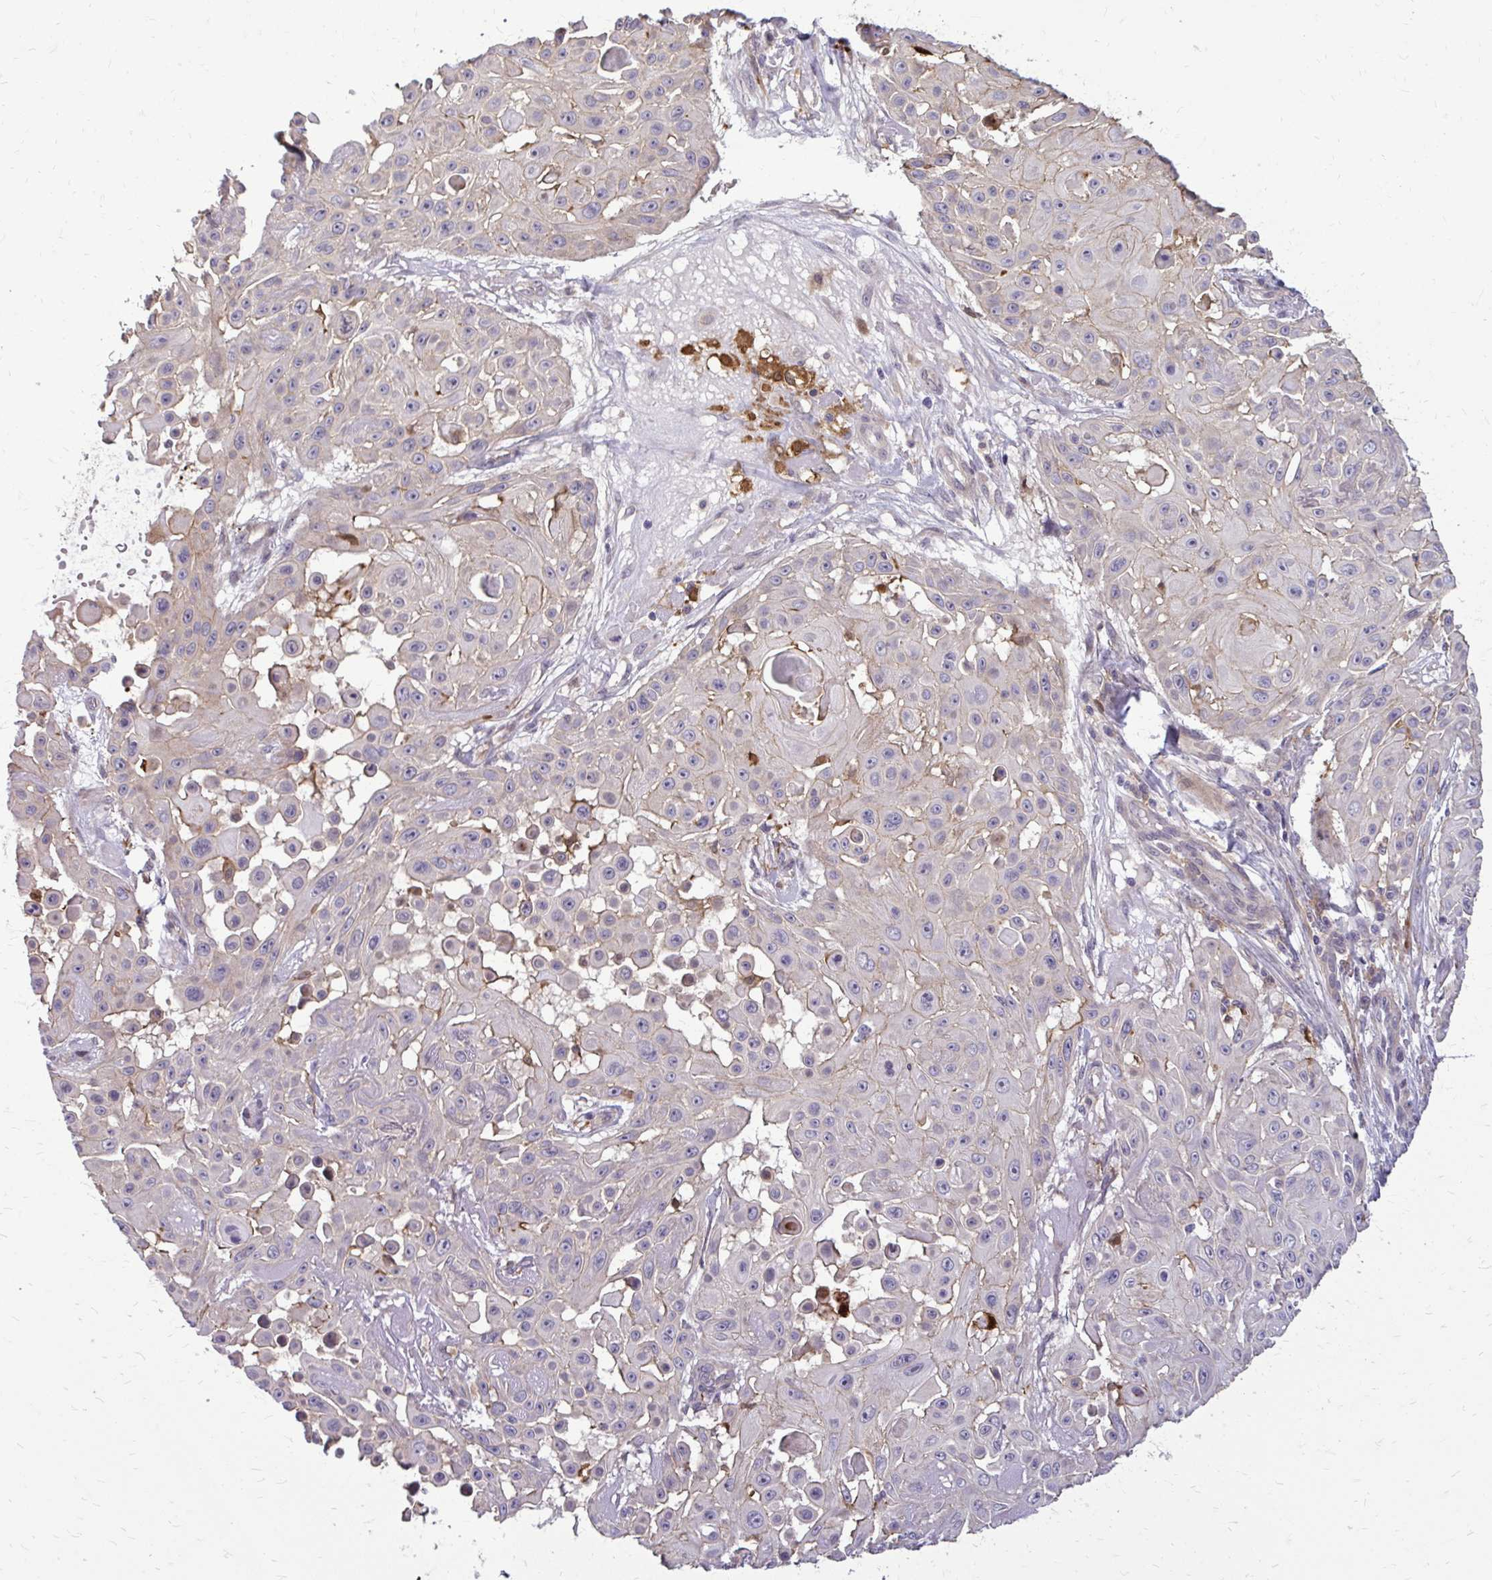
{"staining": {"intensity": "weak", "quantity": "<25%", "location": "cytoplasmic/membranous"}, "tissue": "skin cancer", "cell_type": "Tumor cells", "image_type": "cancer", "snomed": [{"axis": "morphology", "description": "Squamous cell carcinoma, NOS"}, {"axis": "topography", "description": "Skin"}], "caption": "There is no significant expression in tumor cells of skin squamous cell carcinoma.", "gene": "OXNAD1", "patient": {"sex": "male", "age": 91}}